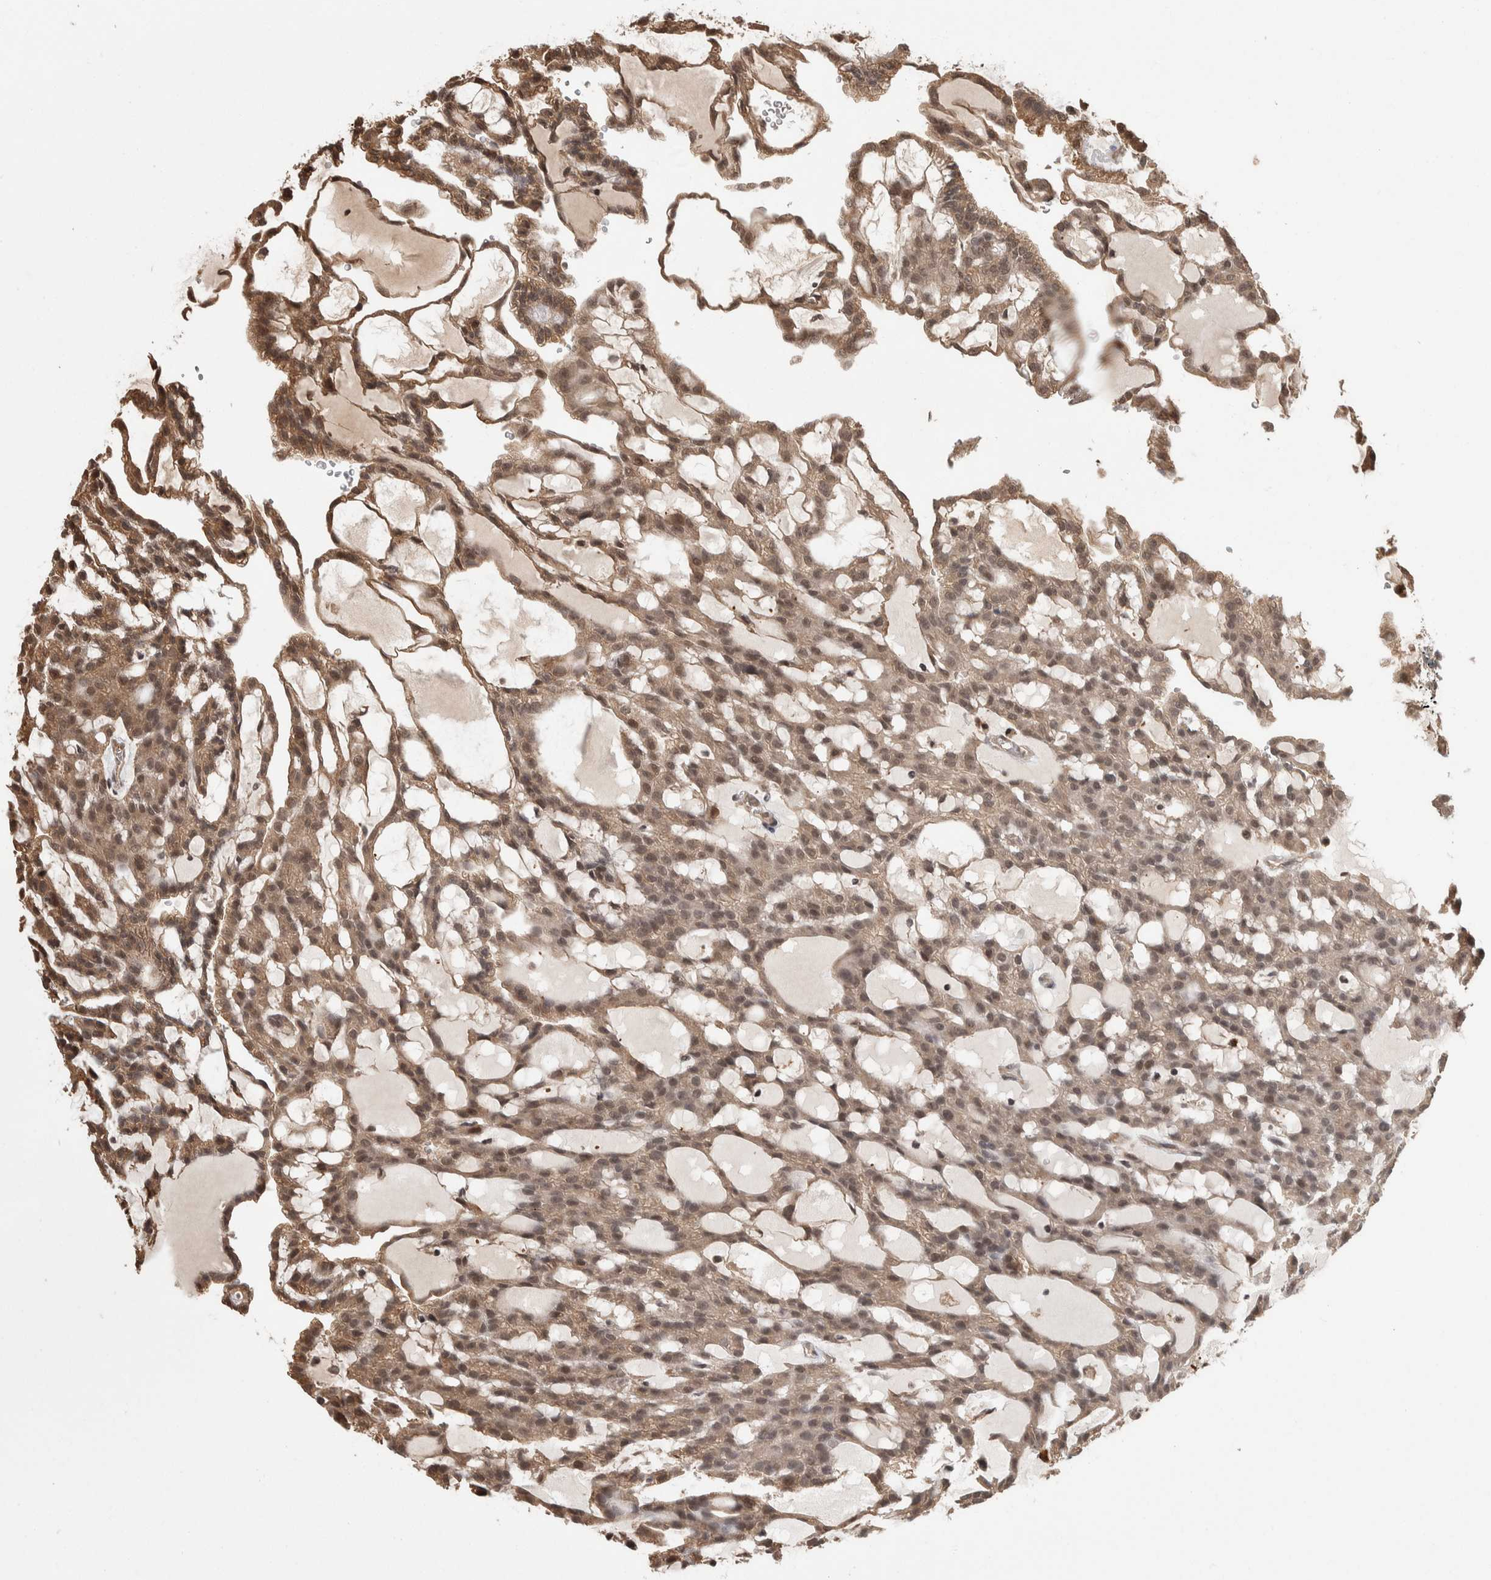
{"staining": {"intensity": "moderate", "quantity": ">75%", "location": "cytoplasmic/membranous,nuclear"}, "tissue": "renal cancer", "cell_type": "Tumor cells", "image_type": "cancer", "snomed": [{"axis": "morphology", "description": "Adenocarcinoma, NOS"}, {"axis": "topography", "description": "Kidney"}], "caption": "DAB immunohistochemical staining of adenocarcinoma (renal) demonstrates moderate cytoplasmic/membranous and nuclear protein positivity in approximately >75% of tumor cells.", "gene": "ZNF592", "patient": {"sex": "male", "age": 63}}